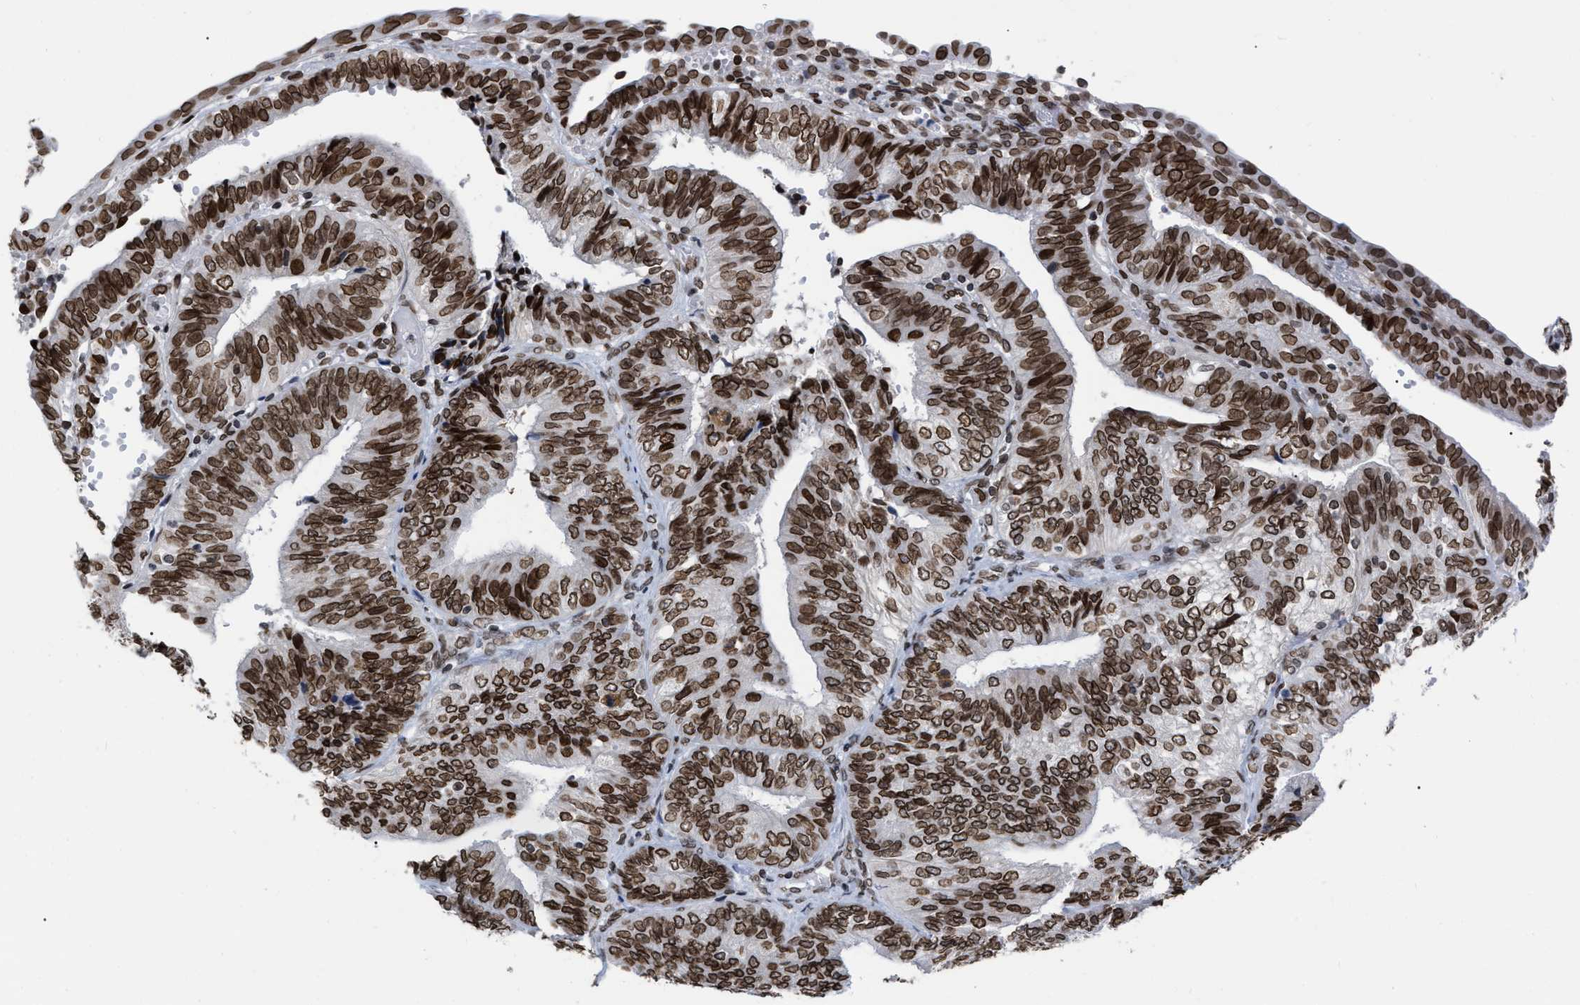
{"staining": {"intensity": "strong", "quantity": ">75%", "location": "cytoplasmic/membranous,nuclear"}, "tissue": "endometrial cancer", "cell_type": "Tumor cells", "image_type": "cancer", "snomed": [{"axis": "morphology", "description": "Adenocarcinoma, NOS"}, {"axis": "topography", "description": "Endometrium"}], "caption": "Adenocarcinoma (endometrial) tissue demonstrates strong cytoplasmic/membranous and nuclear staining in about >75% of tumor cells, visualized by immunohistochemistry. (Brightfield microscopy of DAB IHC at high magnification).", "gene": "TPR", "patient": {"sex": "female", "age": 58}}